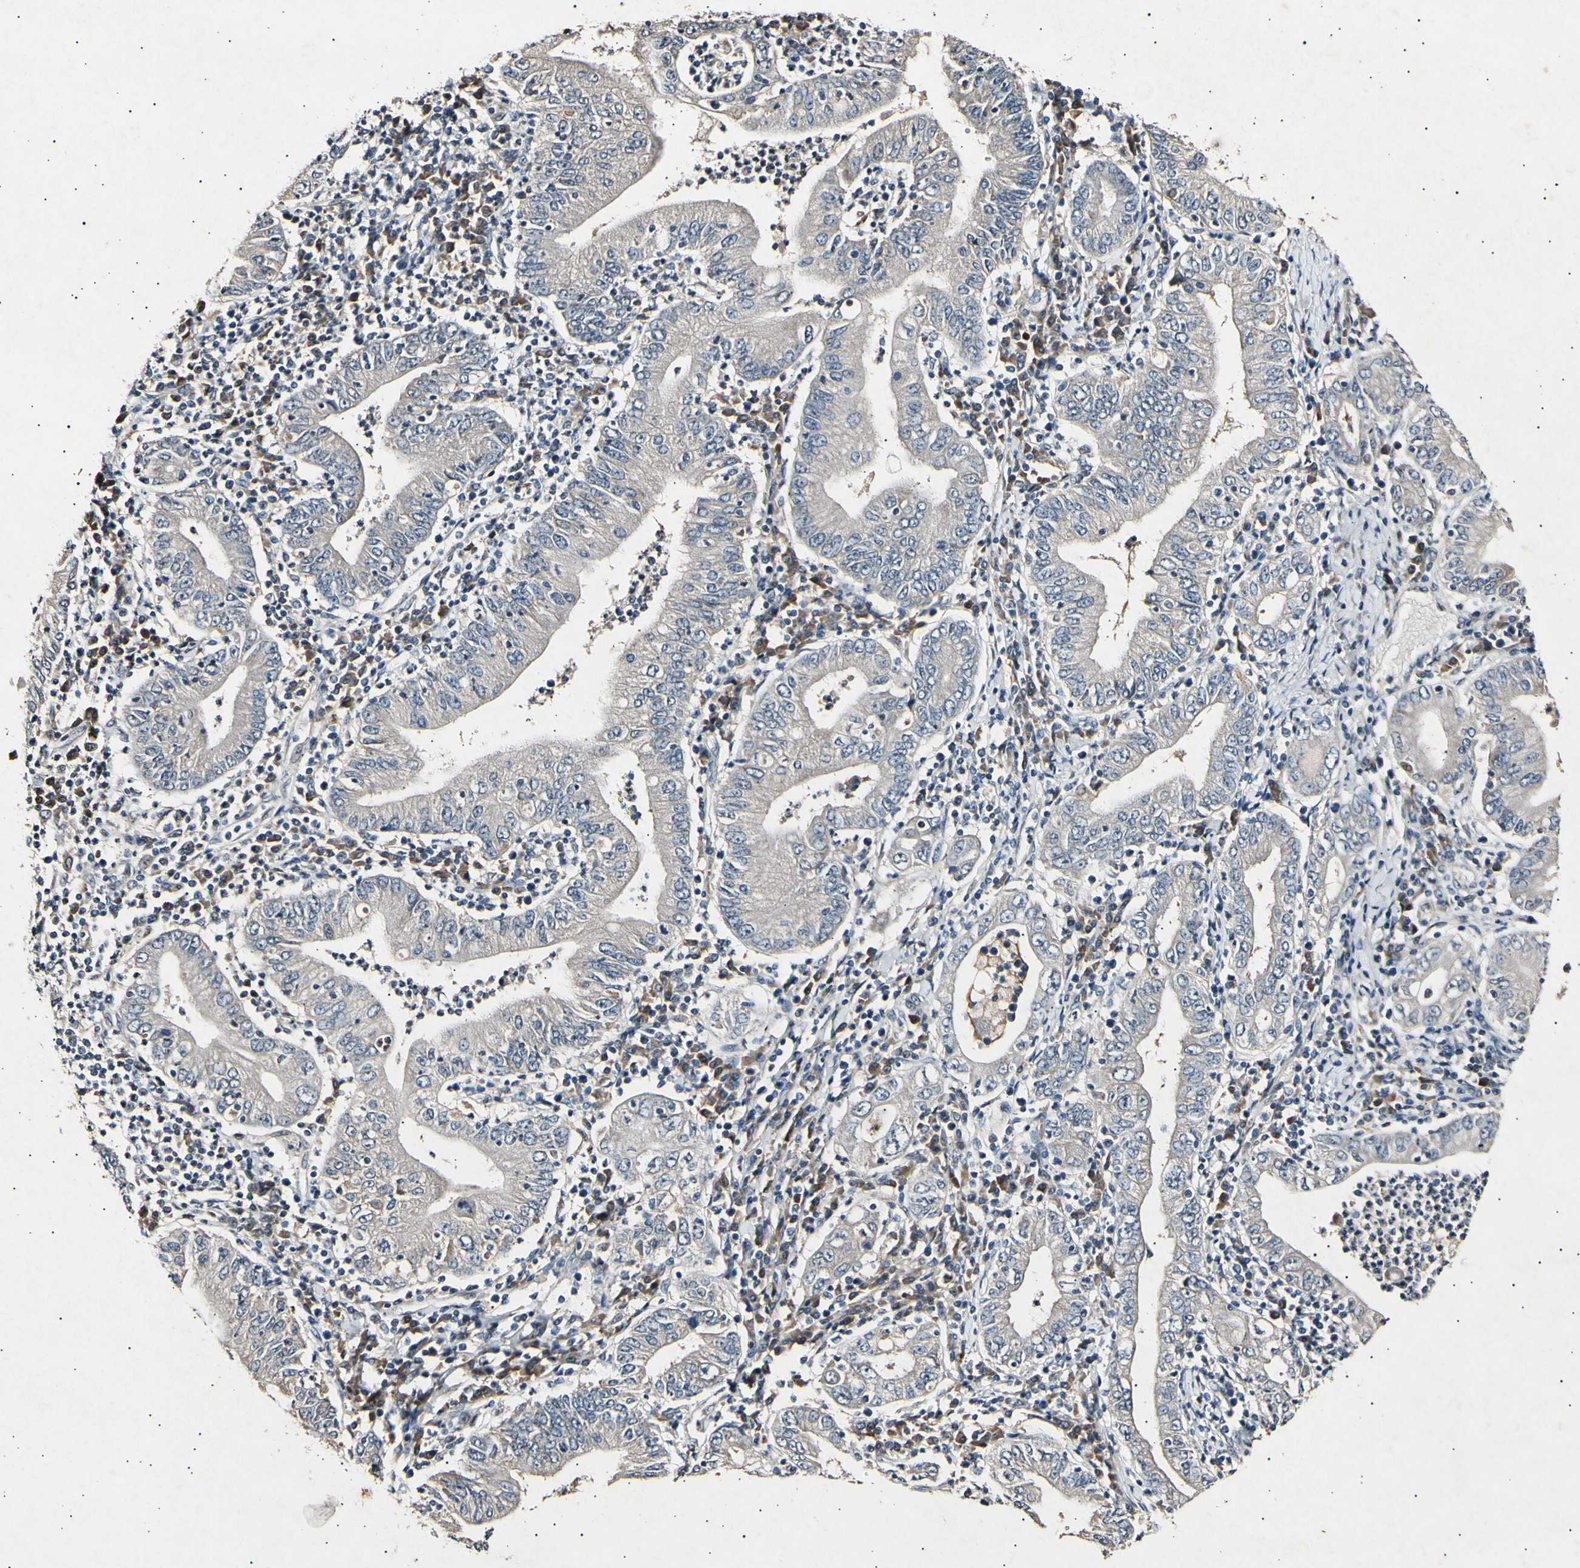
{"staining": {"intensity": "negative", "quantity": "none", "location": "none"}, "tissue": "stomach cancer", "cell_type": "Tumor cells", "image_type": "cancer", "snomed": [{"axis": "morphology", "description": "Normal tissue, NOS"}, {"axis": "morphology", "description": "Adenocarcinoma, NOS"}, {"axis": "topography", "description": "Esophagus"}, {"axis": "topography", "description": "Stomach, upper"}, {"axis": "topography", "description": "Peripheral nerve tissue"}], "caption": "IHC image of human adenocarcinoma (stomach) stained for a protein (brown), which demonstrates no expression in tumor cells.", "gene": "ADCY3", "patient": {"sex": "male", "age": 62}}